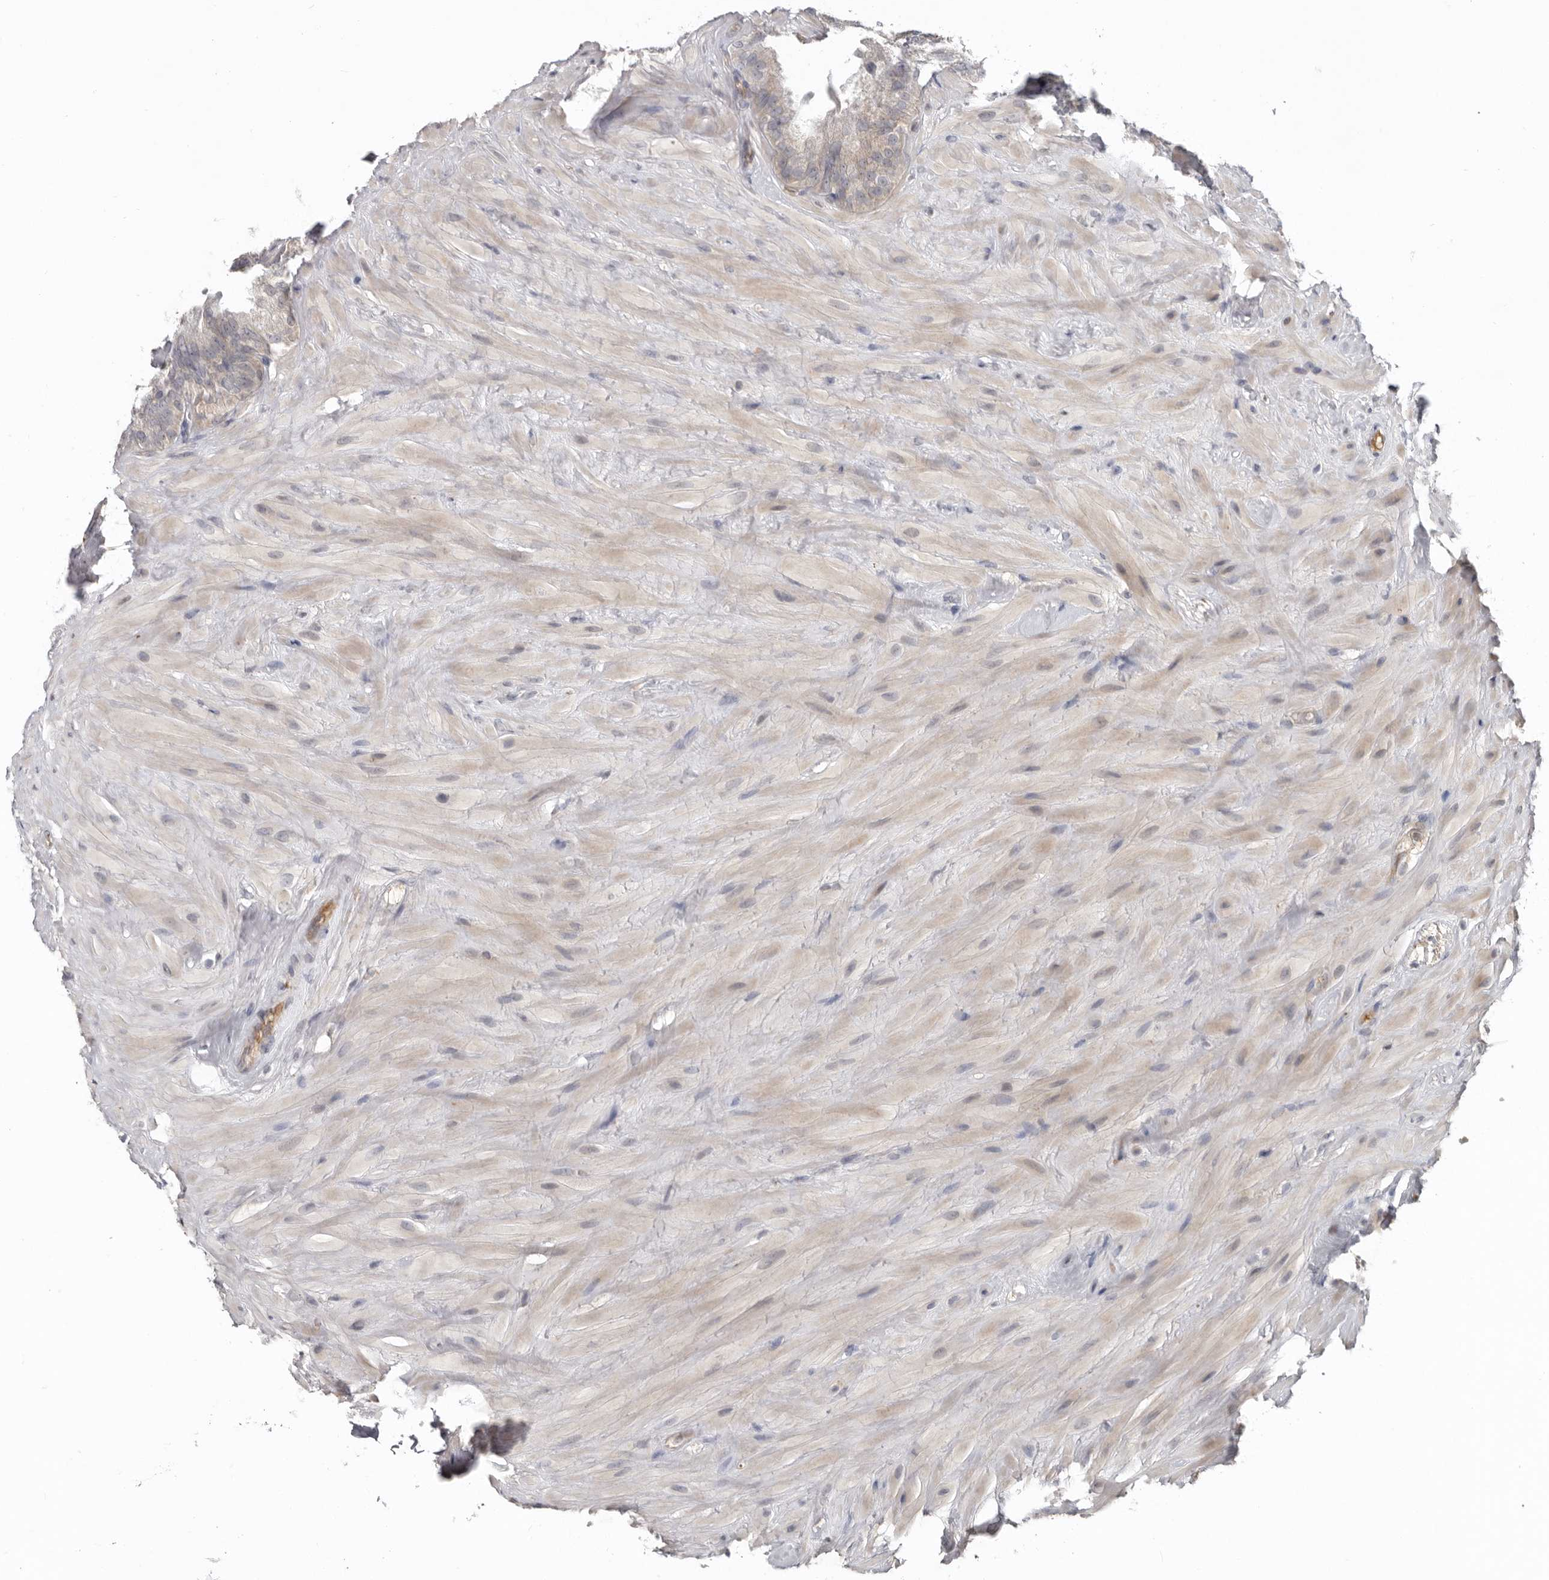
{"staining": {"intensity": "weak", "quantity": "<25%", "location": "cytoplasmic/membranous"}, "tissue": "seminal vesicle", "cell_type": "Glandular cells", "image_type": "normal", "snomed": [{"axis": "morphology", "description": "Normal tissue, NOS"}, {"axis": "topography", "description": "Seminal veicle"}], "caption": "DAB (3,3'-diaminobenzidine) immunohistochemical staining of normal seminal vesicle displays no significant positivity in glandular cells. The staining was performed using DAB to visualize the protein expression in brown, while the nuclei were stained in blue with hematoxylin (Magnification: 20x).", "gene": "CDCA8", "patient": {"sex": "male", "age": 80}}